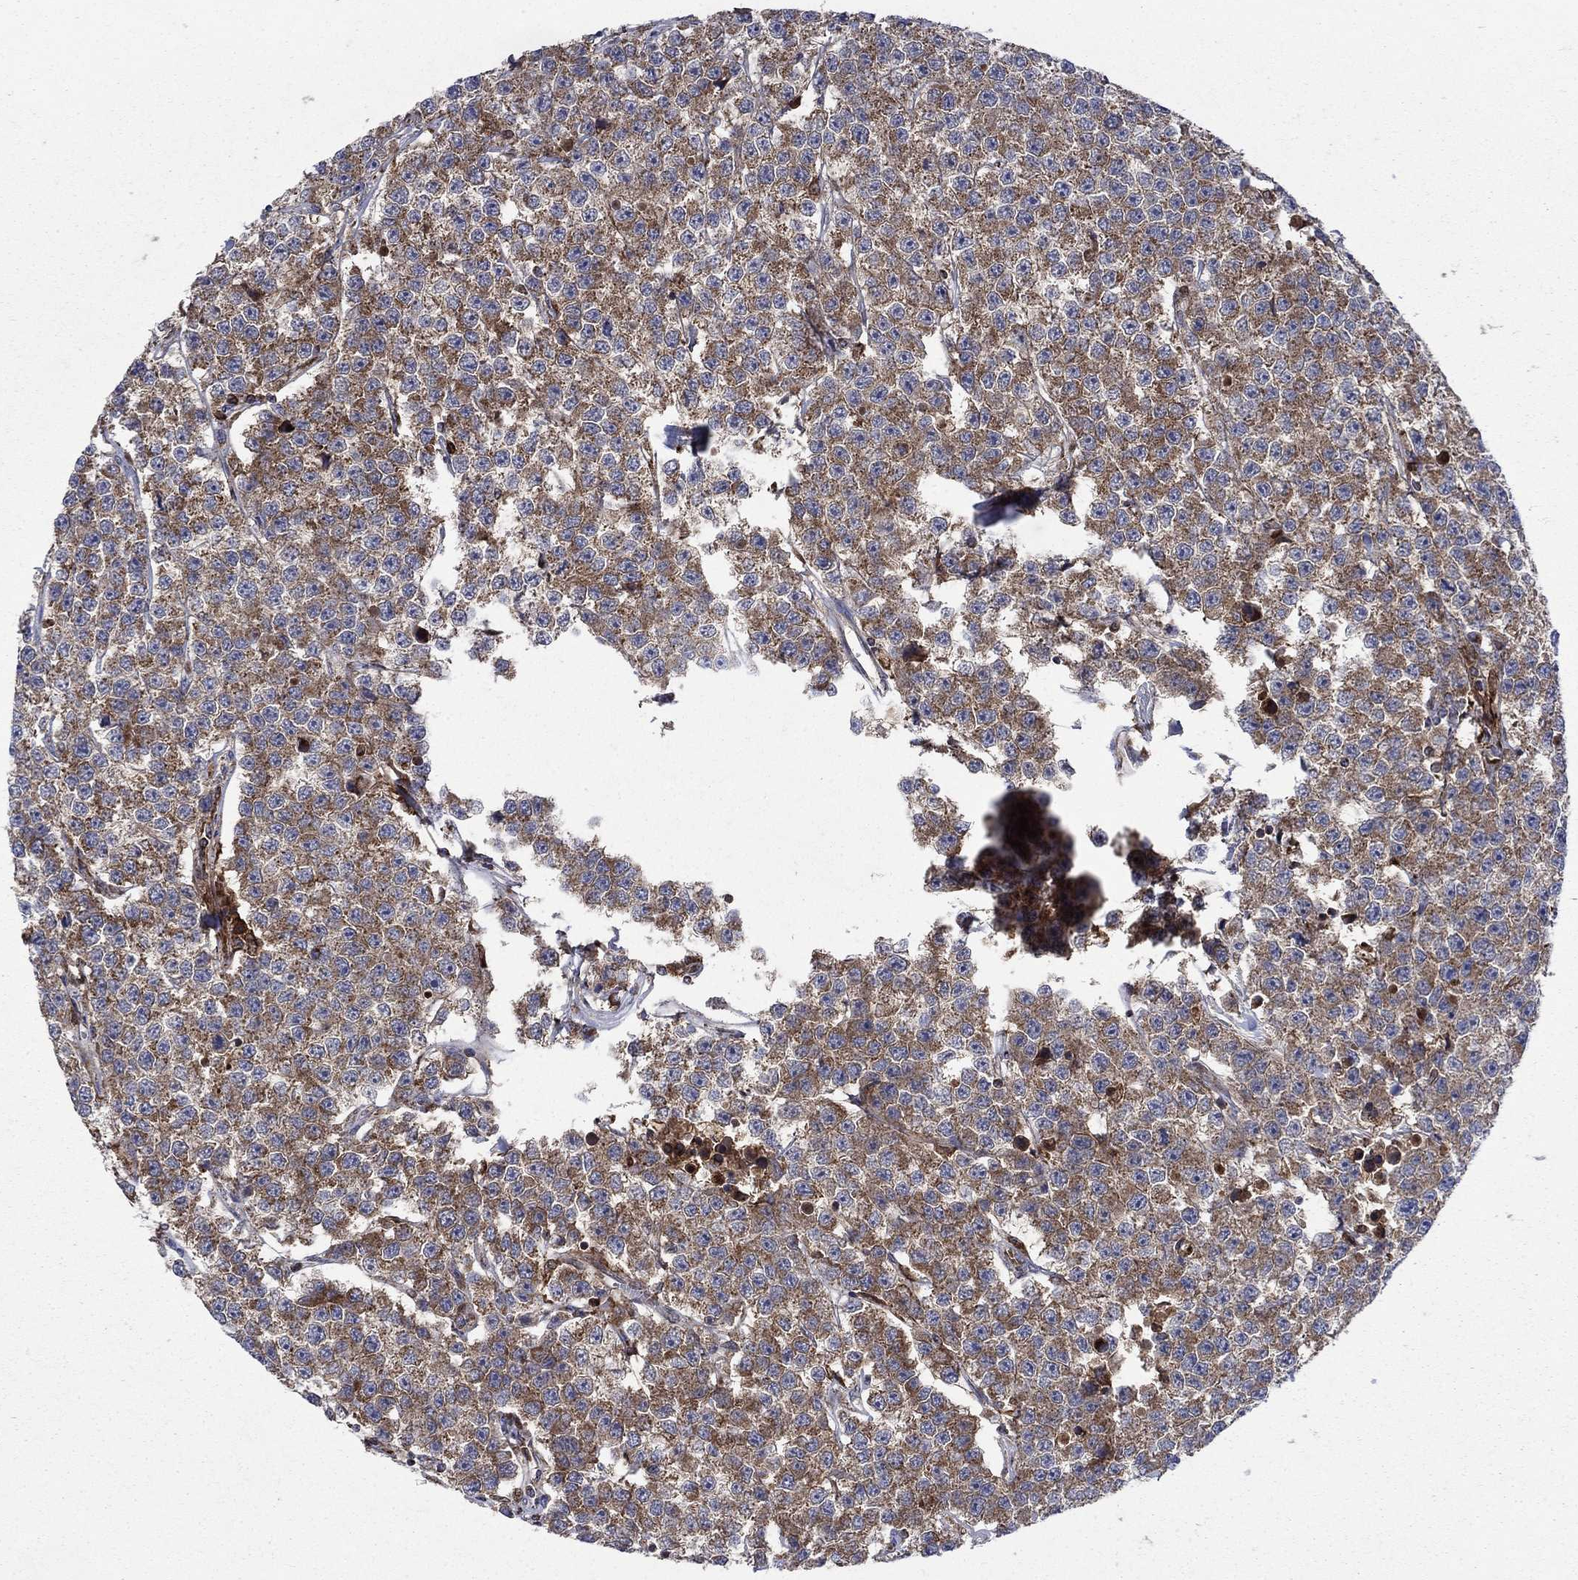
{"staining": {"intensity": "moderate", "quantity": "25%-75%", "location": "cytoplasmic/membranous"}, "tissue": "testis cancer", "cell_type": "Tumor cells", "image_type": "cancer", "snomed": [{"axis": "morphology", "description": "Seminoma, NOS"}, {"axis": "topography", "description": "Testis"}], "caption": "Immunohistochemical staining of human testis seminoma exhibits moderate cytoplasmic/membranous protein staining in about 25%-75% of tumor cells.", "gene": "RNF19B", "patient": {"sex": "male", "age": 59}}